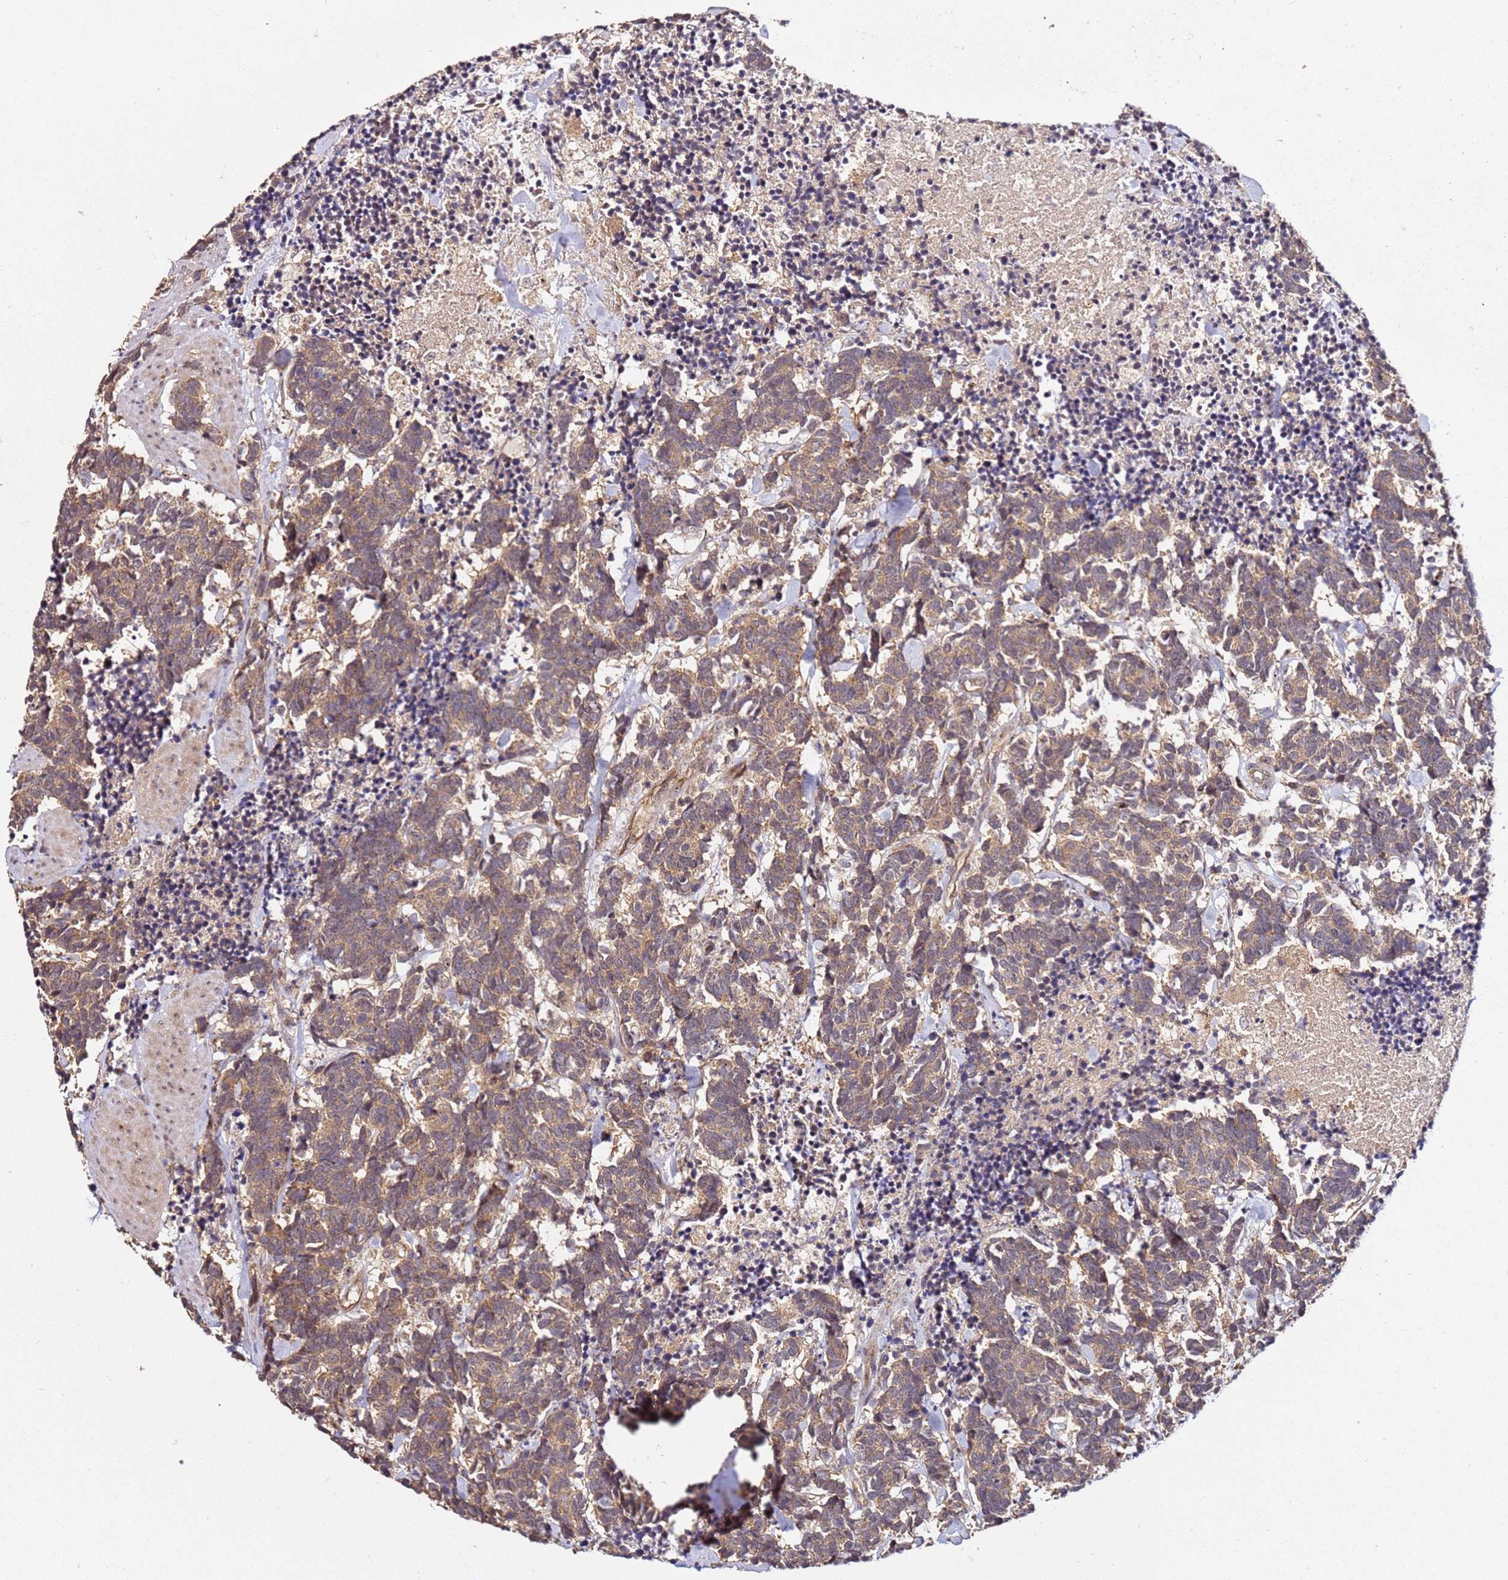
{"staining": {"intensity": "moderate", "quantity": ">75%", "location": "cytoplasmic/membranous"}, "tissue": "carcinoid", "cell_type": "Tumor cells", "image_type": "cancer", "snomed": [{"axis": "morphology", "description": "Carcinoma, NOS"}, {"axis": "morphology", "description": "Carcinoid, malignant, NOS"}, {"axis": "topography", "description": "Prostate"}], "caption": "Human carcinoid stained with a protein marker displays moderate staining in tumor cells.", "gene": "DDX27", "patient": {"sex": "male", "age": 57}}